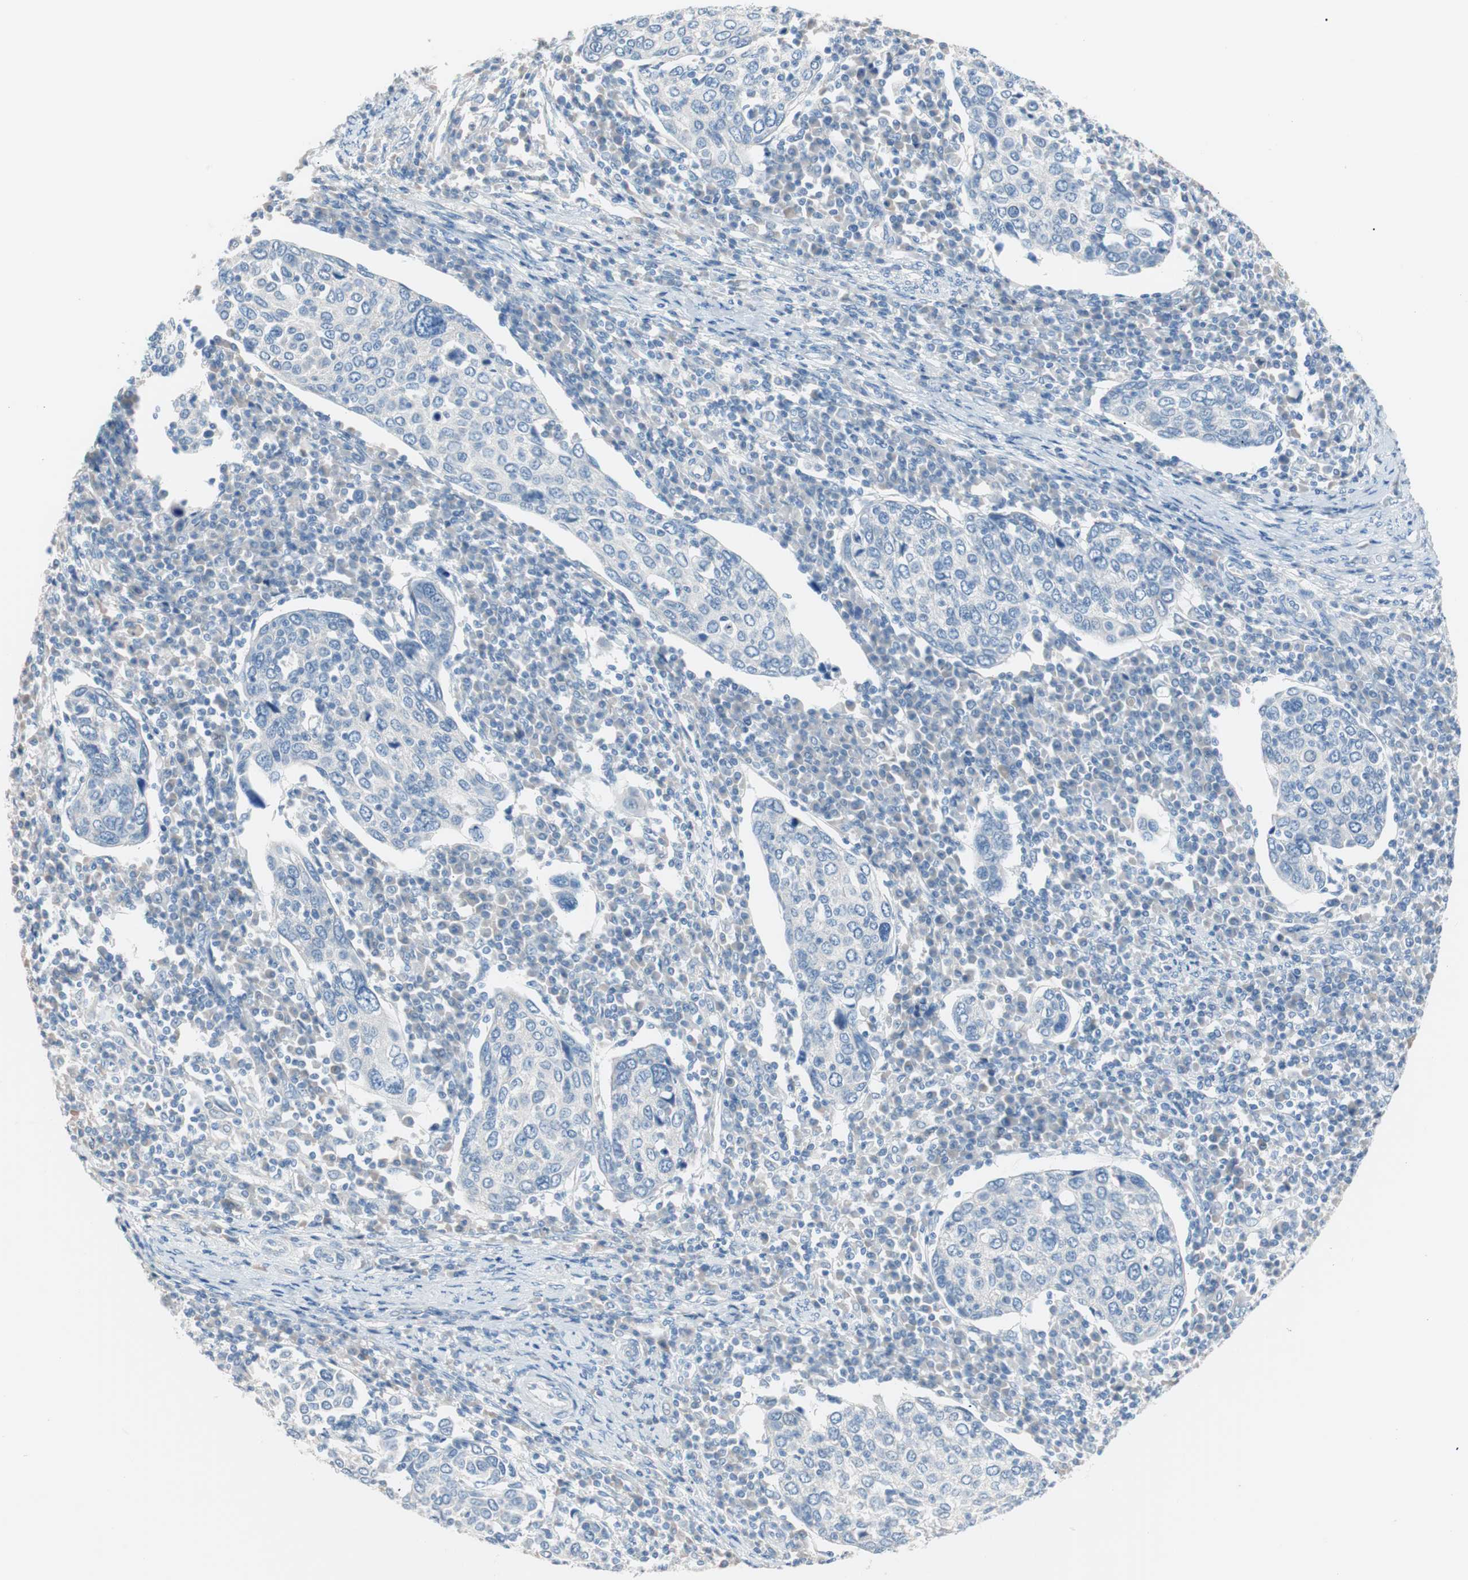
{"staining": {"intensity": "negative", "quantity": "none", "location": "none"}, "tissue": "cervical cancer", "cell_type": "Tumor cells", "image_type": "cancer", "snomed": [{"axis": "morphology", "description": "Squamous cell carcinoma, NOS"}, {"axis": "topography", "description": "Cervix"}], "caption": "High magnification brightfield microscopy of squamous cell carcinoma (cervical) stained with DAB (brown) and counterstained with hematoxylin (blue): tumor cells show no significant expression. (DAB (3,3'-diaminobenzidine) immunohistochemistry (IHC) visualized using brightfield microscopy, high magnification).", "gene": "VIL1", "patient": {"sex": "female", "age": 40}}